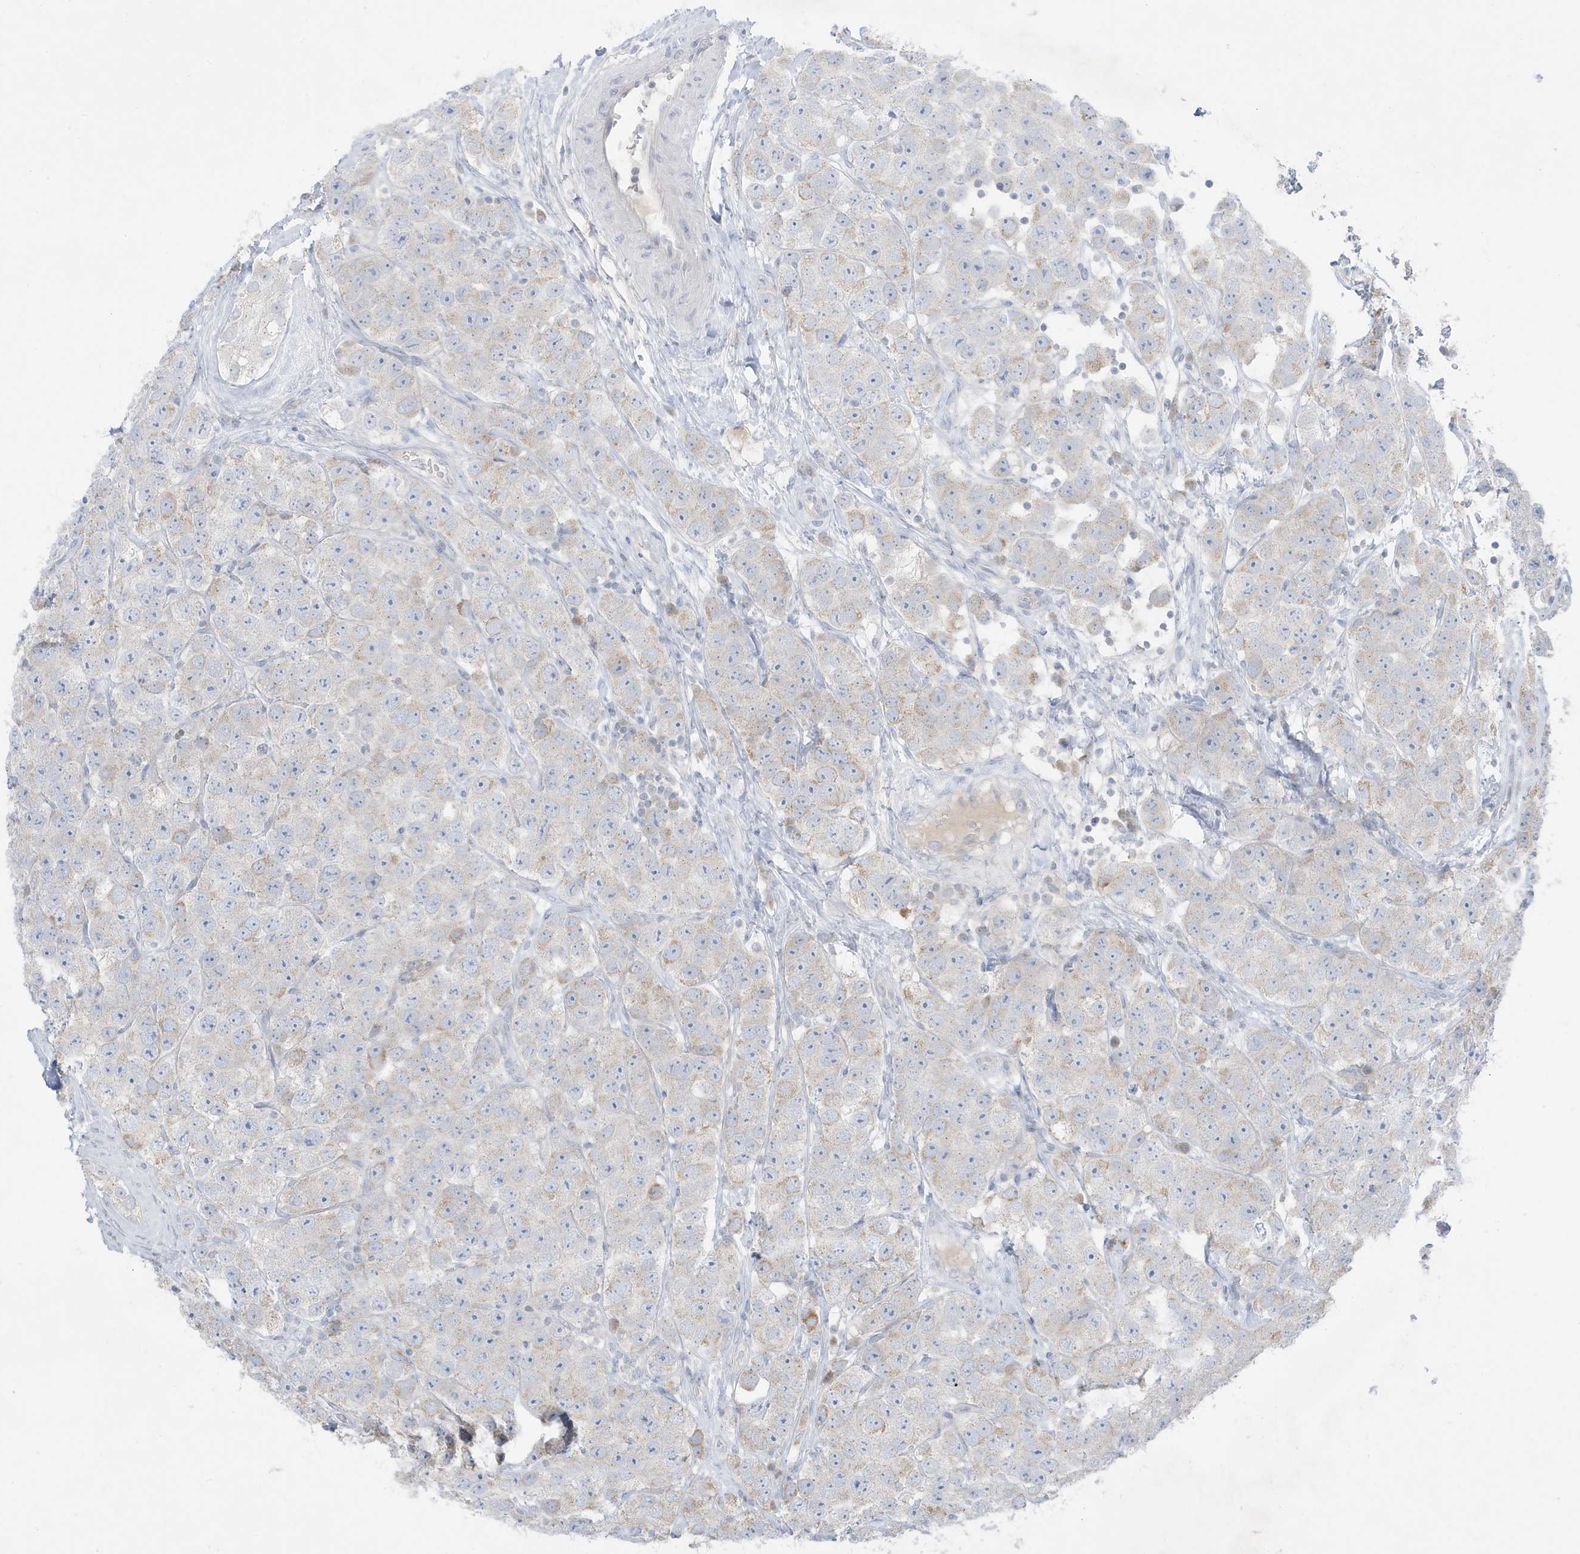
{"staining": {"intensity": "negative", "quantity": "none", "location": "none"}, "tissue": "testis cancer", "cell_type": "Tumor cells", "image_type": "cancer", "snomed": [{"axis": "morphology", "description": "Seminoma, NOS"}, {"axis": "topography", "description": "Testis"}], "caption": "Human testis seminoma stained for a protein using immunohistochemistry demonstrates no expression in tumor cells.", "gene": "FNDC1", "patient": {"sex": "male", "age": 28}}